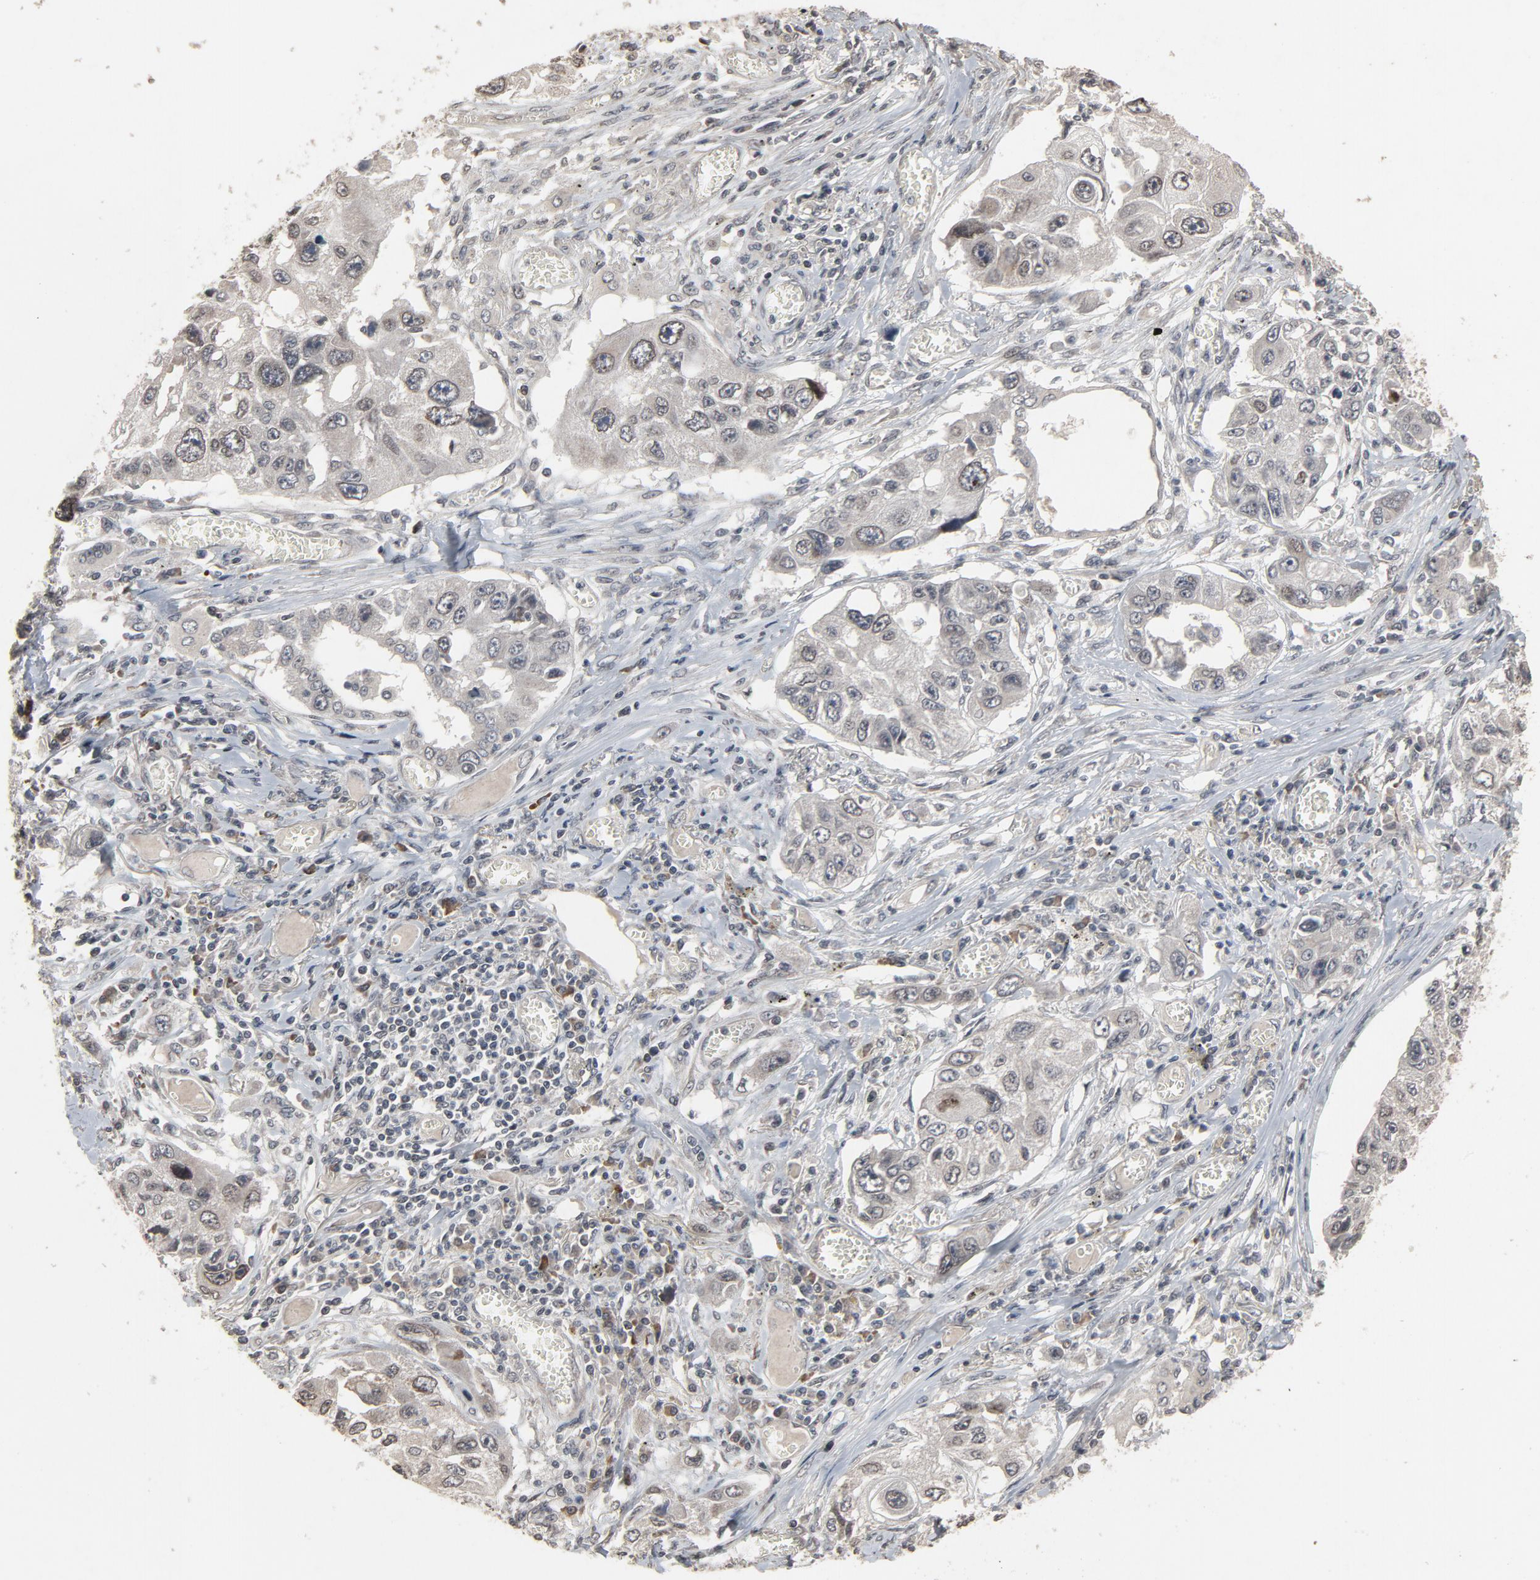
{"staining": {"intensity": "weak", "quantity": "25%-75%", "location": "cytoplasmic/membranous,nuclear"}, "tissue": "lung cancer", "cell_type": "Tumor cells", "image_type": "cancer", "snomed": [{"axis": "morphology", "description": "Squamous cell carcinoma, NOS"}, {"axis": "topography", "description": "Lung"}], "caption": "This micrograph shows lung cancer stained with immunohistochemistry (IHC) to label a protein in brown. The cytoplasmic/membranous and nuclear of tumor cells show weak positivity for the protein. Nuclei are counter-stained blue.", "gene": "POM121", "patient": {"sex": "male", "age": 71}}